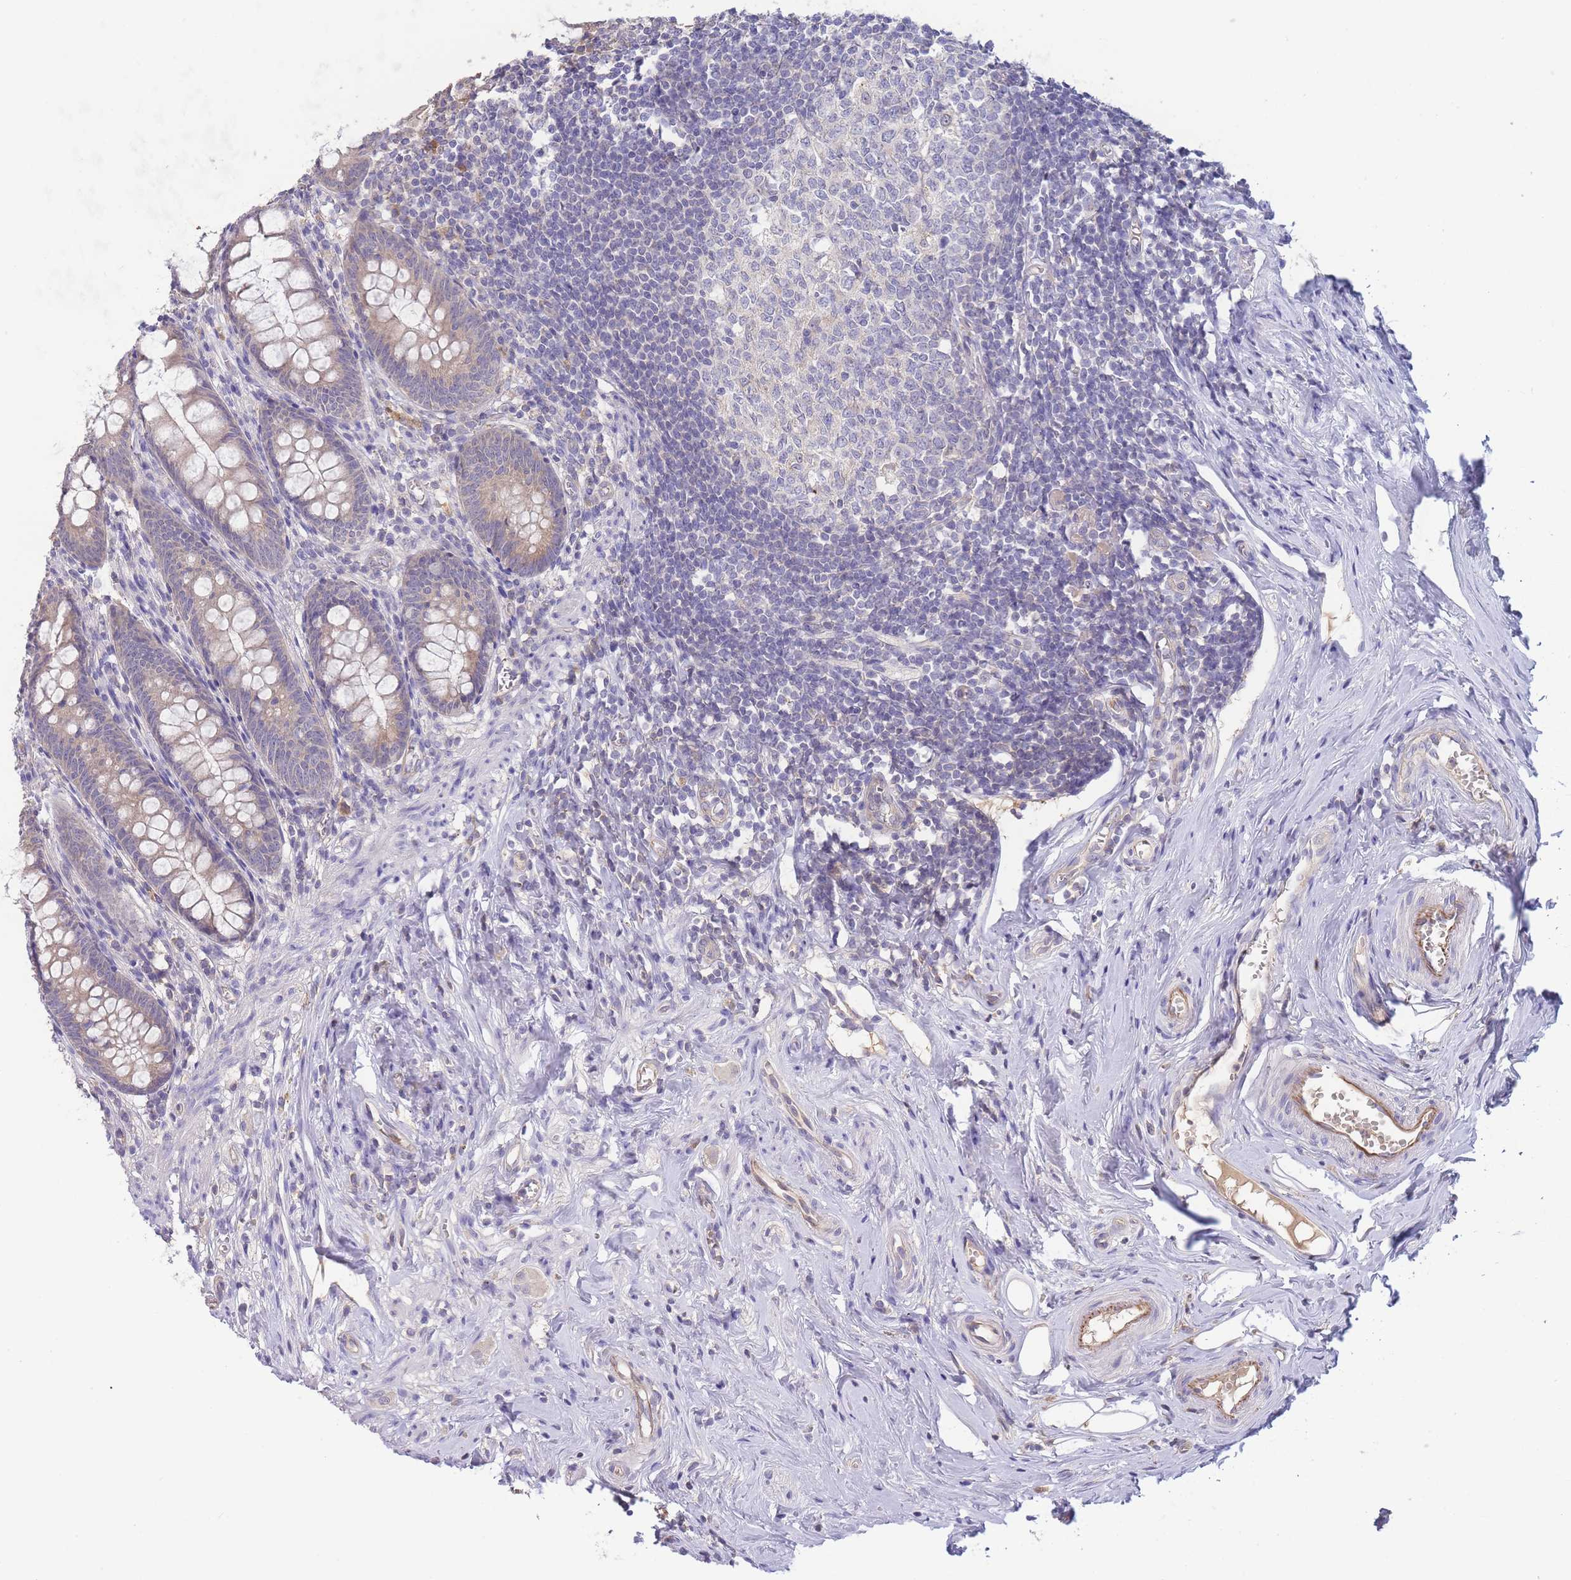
{"staining": {"intensity": "weak", "quantity": "<25%", "location": "cytoplasmic/membranous"}, "tissue": "appendix", "cell_type": "Glandular cells", "image_type": "normal", "snomed": [{"axis": "morphology", "description": "Normal tissue, NOS"}, {"axis": "topography", "description": "Appendix"}], "caption": "An image of appendix stained for a protein exhibits no brown staining in glandular cells. The staining is performed using DAB (3,3'-diaminobenzidine) brown chromogen with nuclei counter-stained in using hematoxylin.", "gene": "NDUFAF5", "patient": {"sex": "female", "age": 51}}